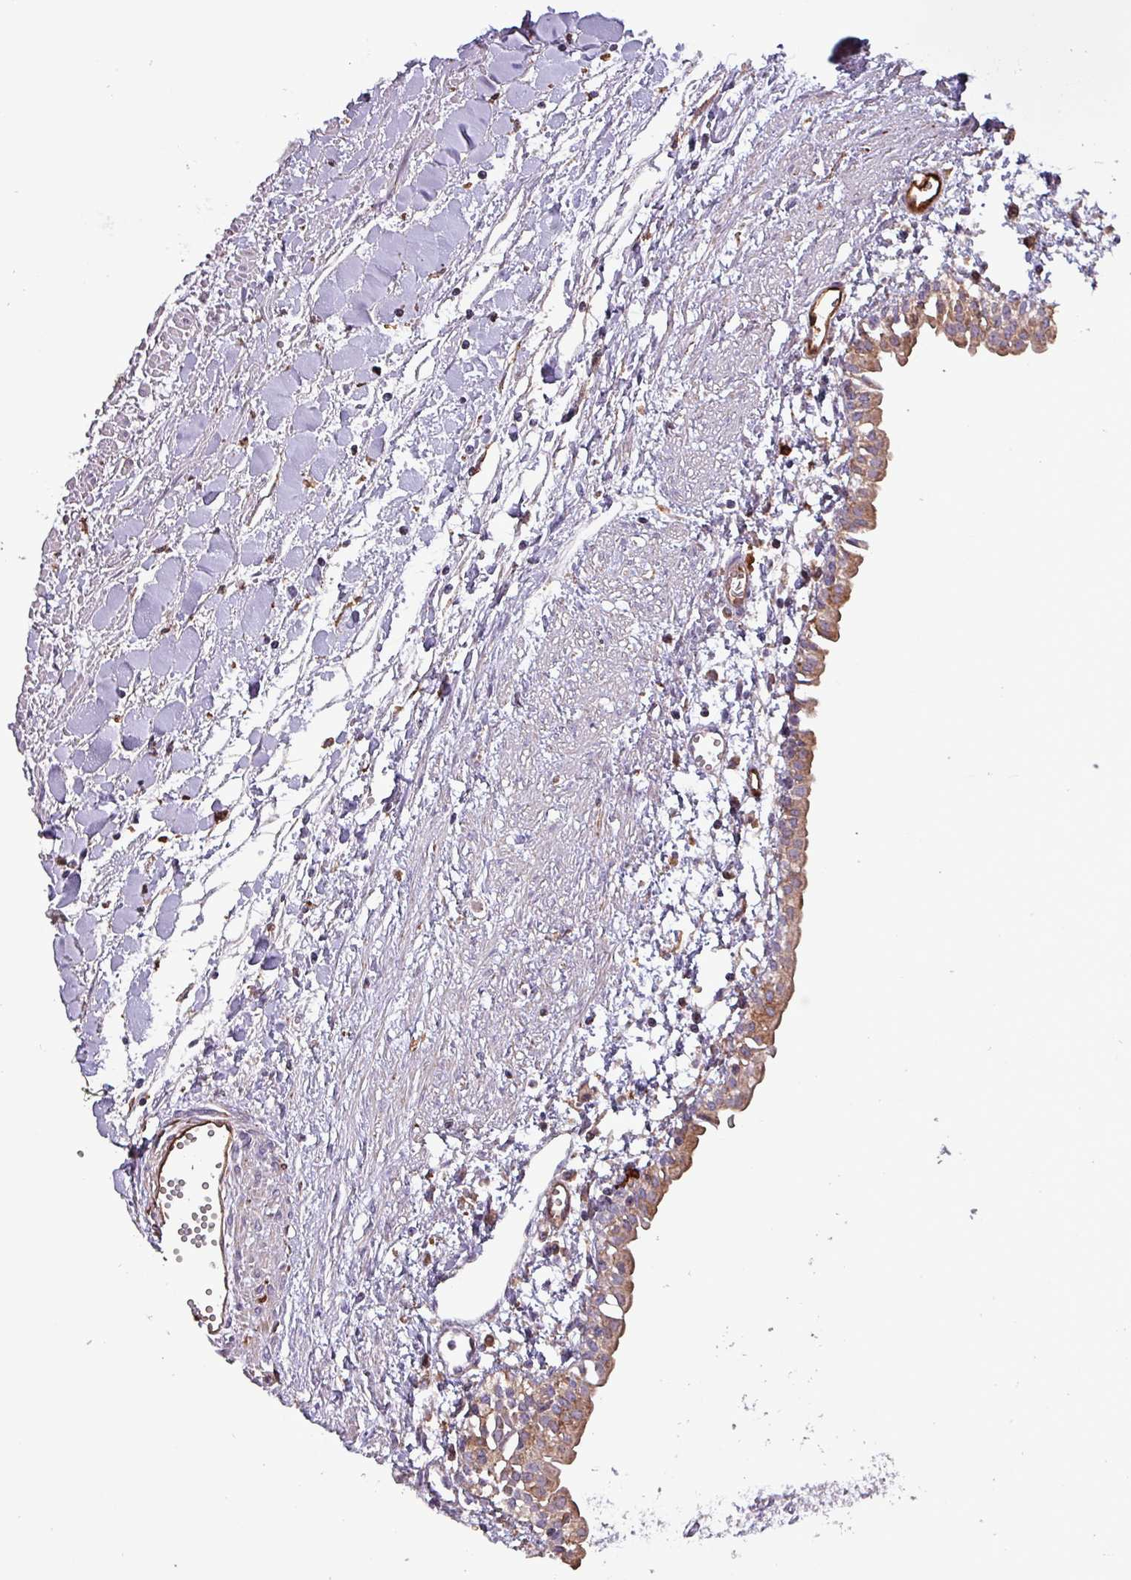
{"staining": {"intensity": "negative", "quantity": "none", "location": "none"}, "tissue": "renal cancer", "cell_type": "Tumor cells", "image_type": "cancer", "snomed": [{"axis": "morphology", "description": "Adenocarcinoma, NOS"}, {"axis": "topography", "description": "Kidney"}], "caption": "Tumor cells show no significant positivity in adenocarcinoma (renal).", "gene": "SCIN", "patient": {"sex": "male", "age": 59}}